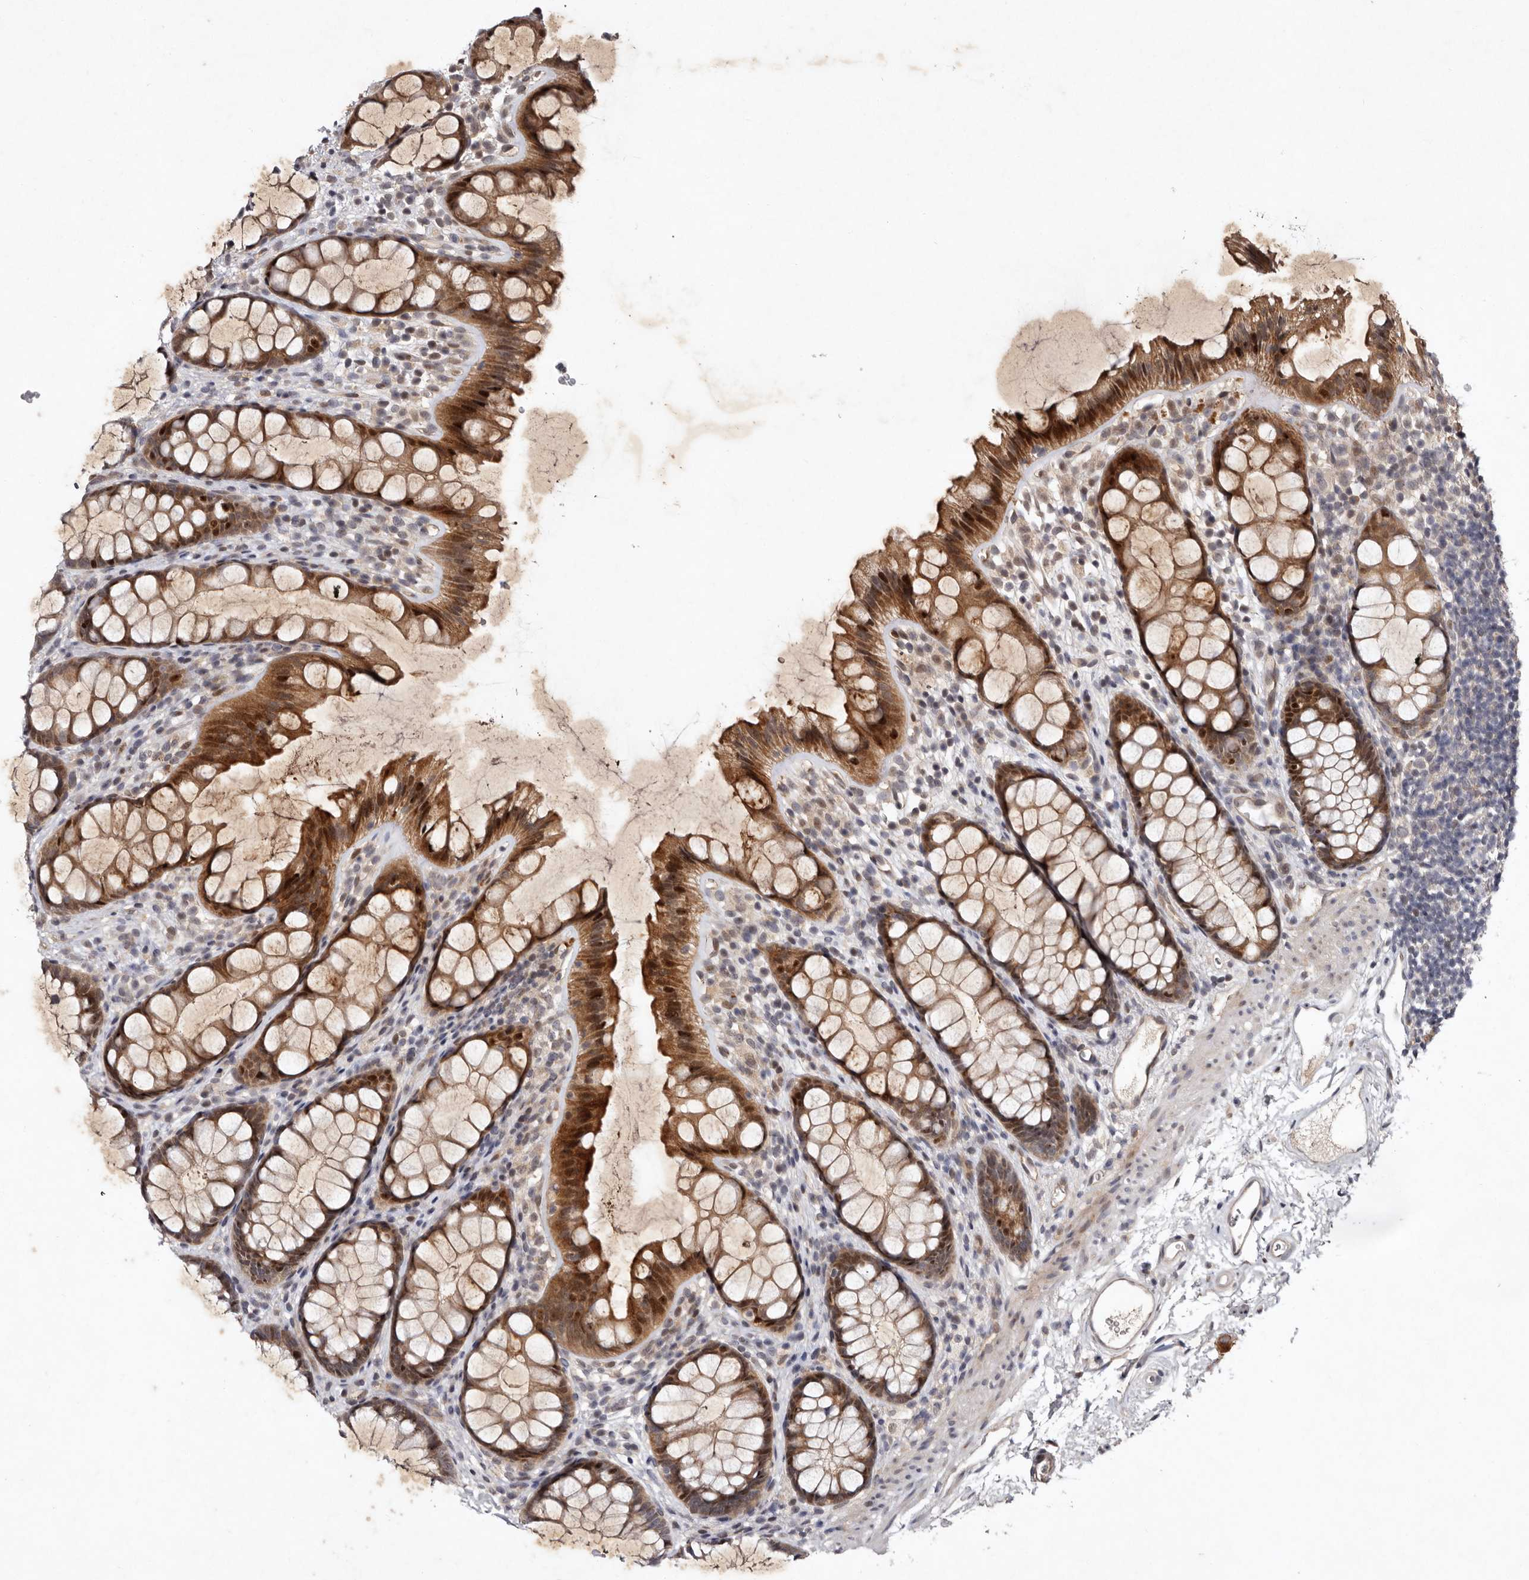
{"staining": {"intensity": "moderate", "quantity": ">75%", "location": "cytoplasmic/membranous,nuclear"}, "tissue": "rectum", "cell_type": "Glandular cells", "image_type": "normal", "snomed": [{"axis": "morphology", "description": "Normal tissue, NOS"}, {"axis": "topography", "description": "Rectum"}], "caption": "Rectum stained for a protein displays moderate cytoplasmic/membranous,nuclear positivity in glandular cells. (DAB IHC with brightfield microscopy, high magnification).", "gene": "ABL1", "patient": {"sex": "female", "age": 65}}